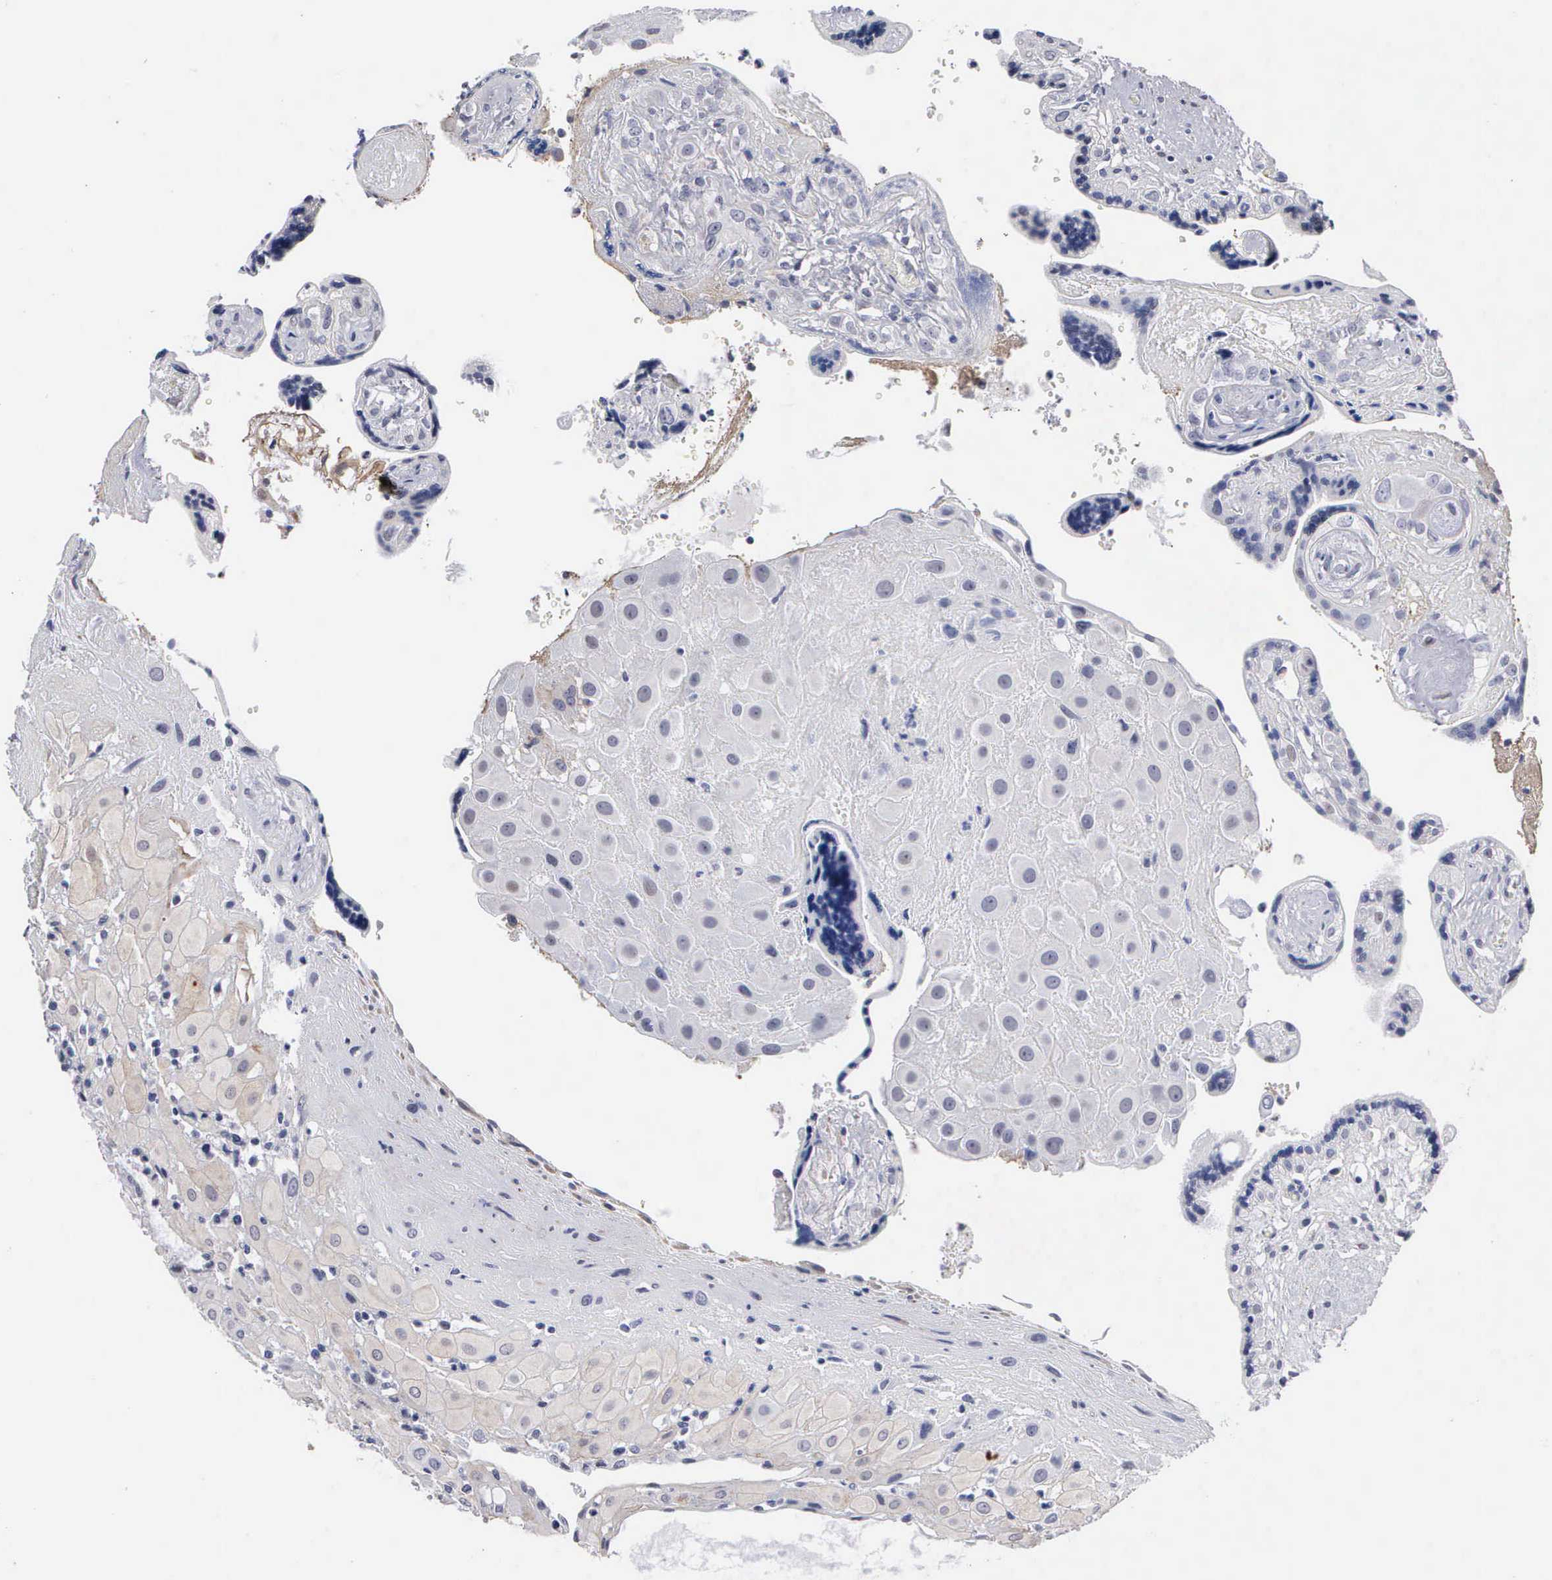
{"staining": {"intensity": "weak", "quantity": "25%-75%", "location": "cytoplasmic/membranous"}, "tissue": "placenta", "cell_type": "Decidual cells", "image_type": "normal", "snomed": [{"axis": "morphology", "description": "Normal tissue, NOS"}, {"axis": "topography", "description": "Placenta"}], "caption": "IHC histopathology image of unremarkable placenta: placenta stained using immunohistochemistry demonstrates low levels of weak protein expression localized specifically in the cytoplasmic/membranous of decidual cells, appearing as a cytoplasmic/membranous brown color.", "gene": "ELFN2", "patient": {"sex": "female", "age": 24}}